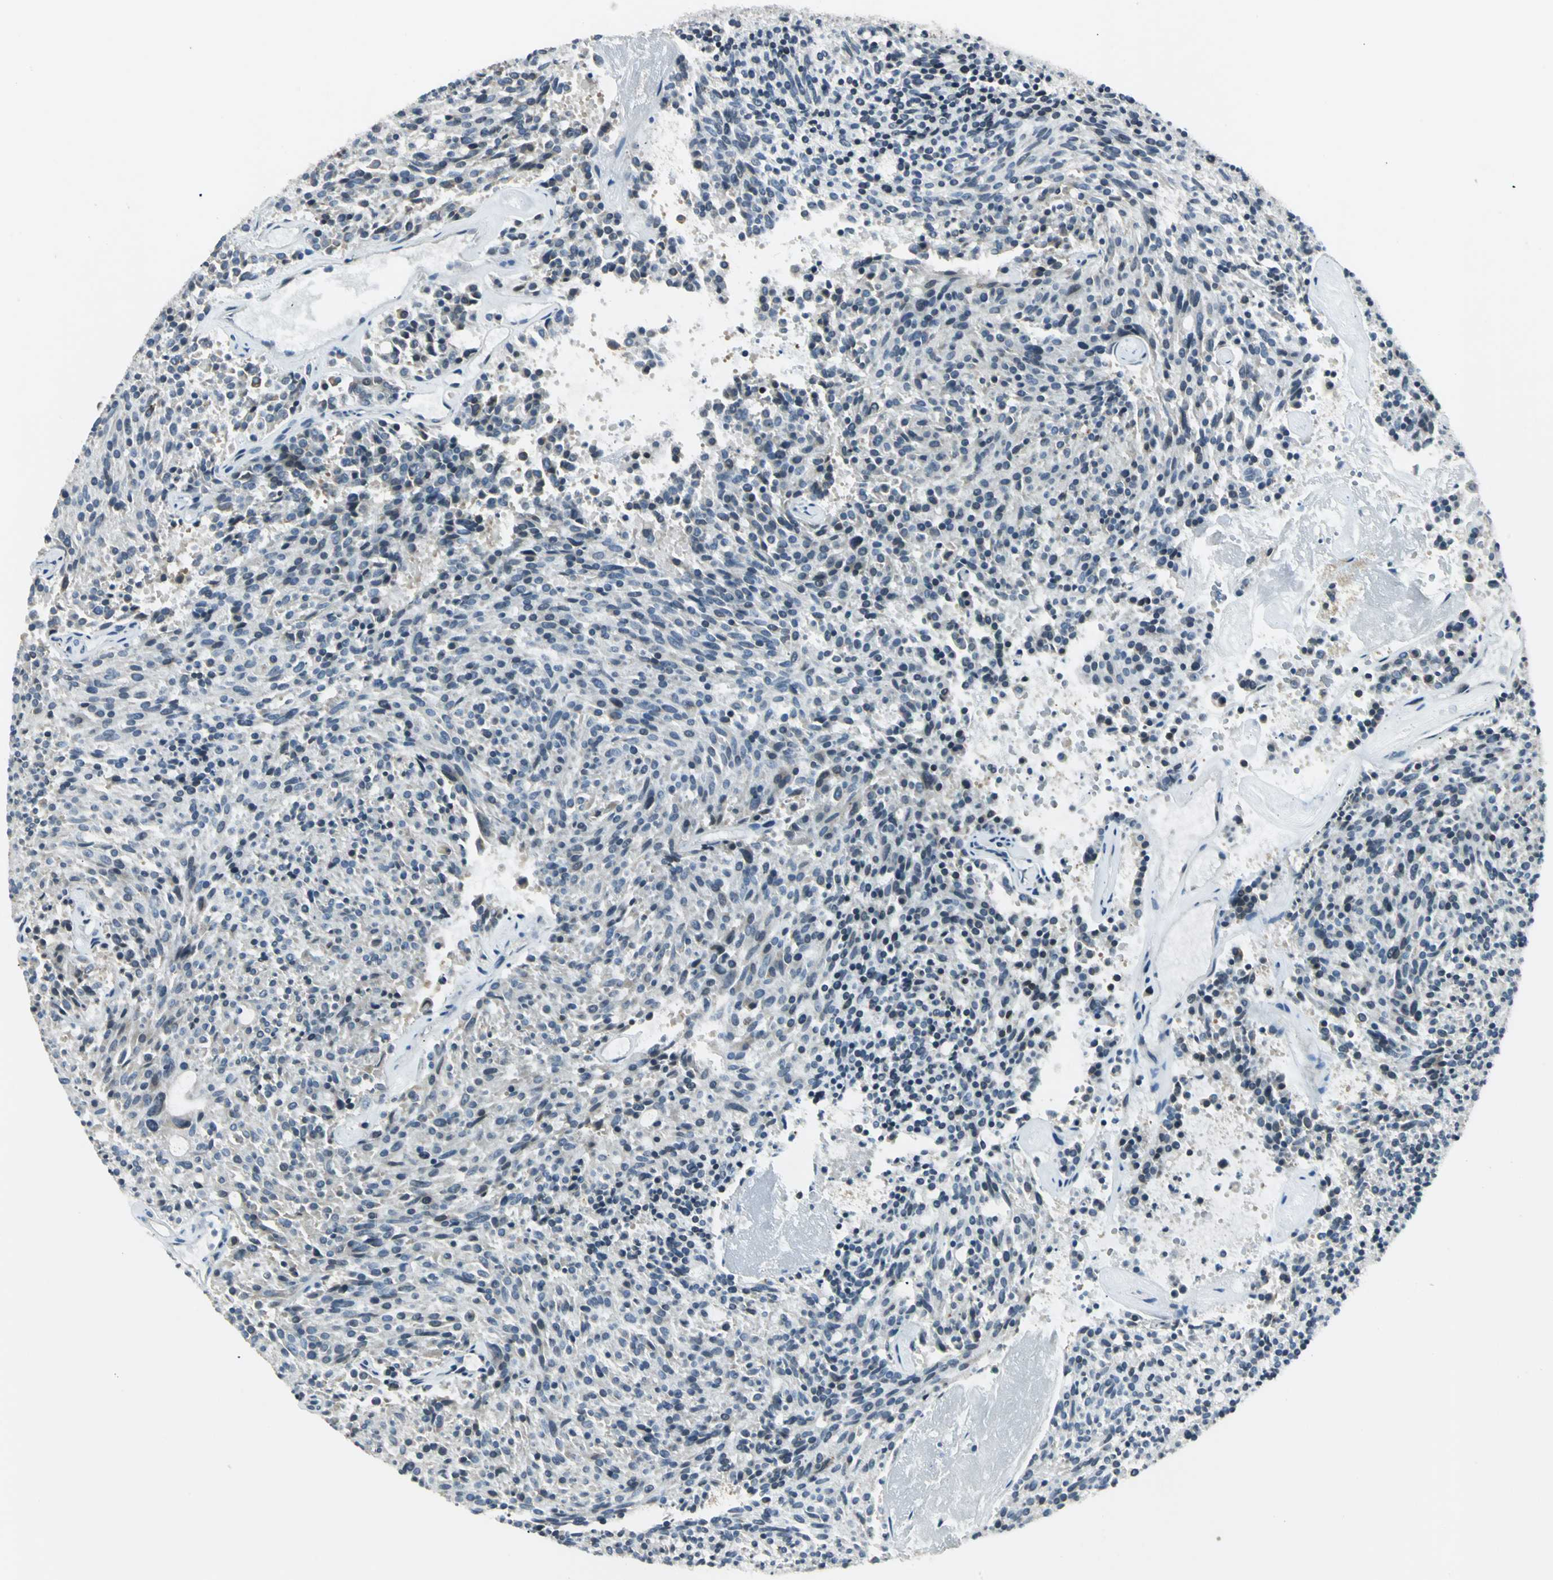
{"staining": {"intensity": "negative", "quantity": "none", "location": "none"}, "tissue": "carcinoid", "cell_type": "Tumor cells", "image_type": "cancer", "snomed": [{"axis": "morphology", "description": "Carcinoid, malignant, NOS"}, {"axis": "topography", "description": "Pancreas"}], "caption": "Tumor cells are negative for brown protein staining in carcinoid.", "gene": "USP40", "patient": {"sex": "female", "age": 54}}